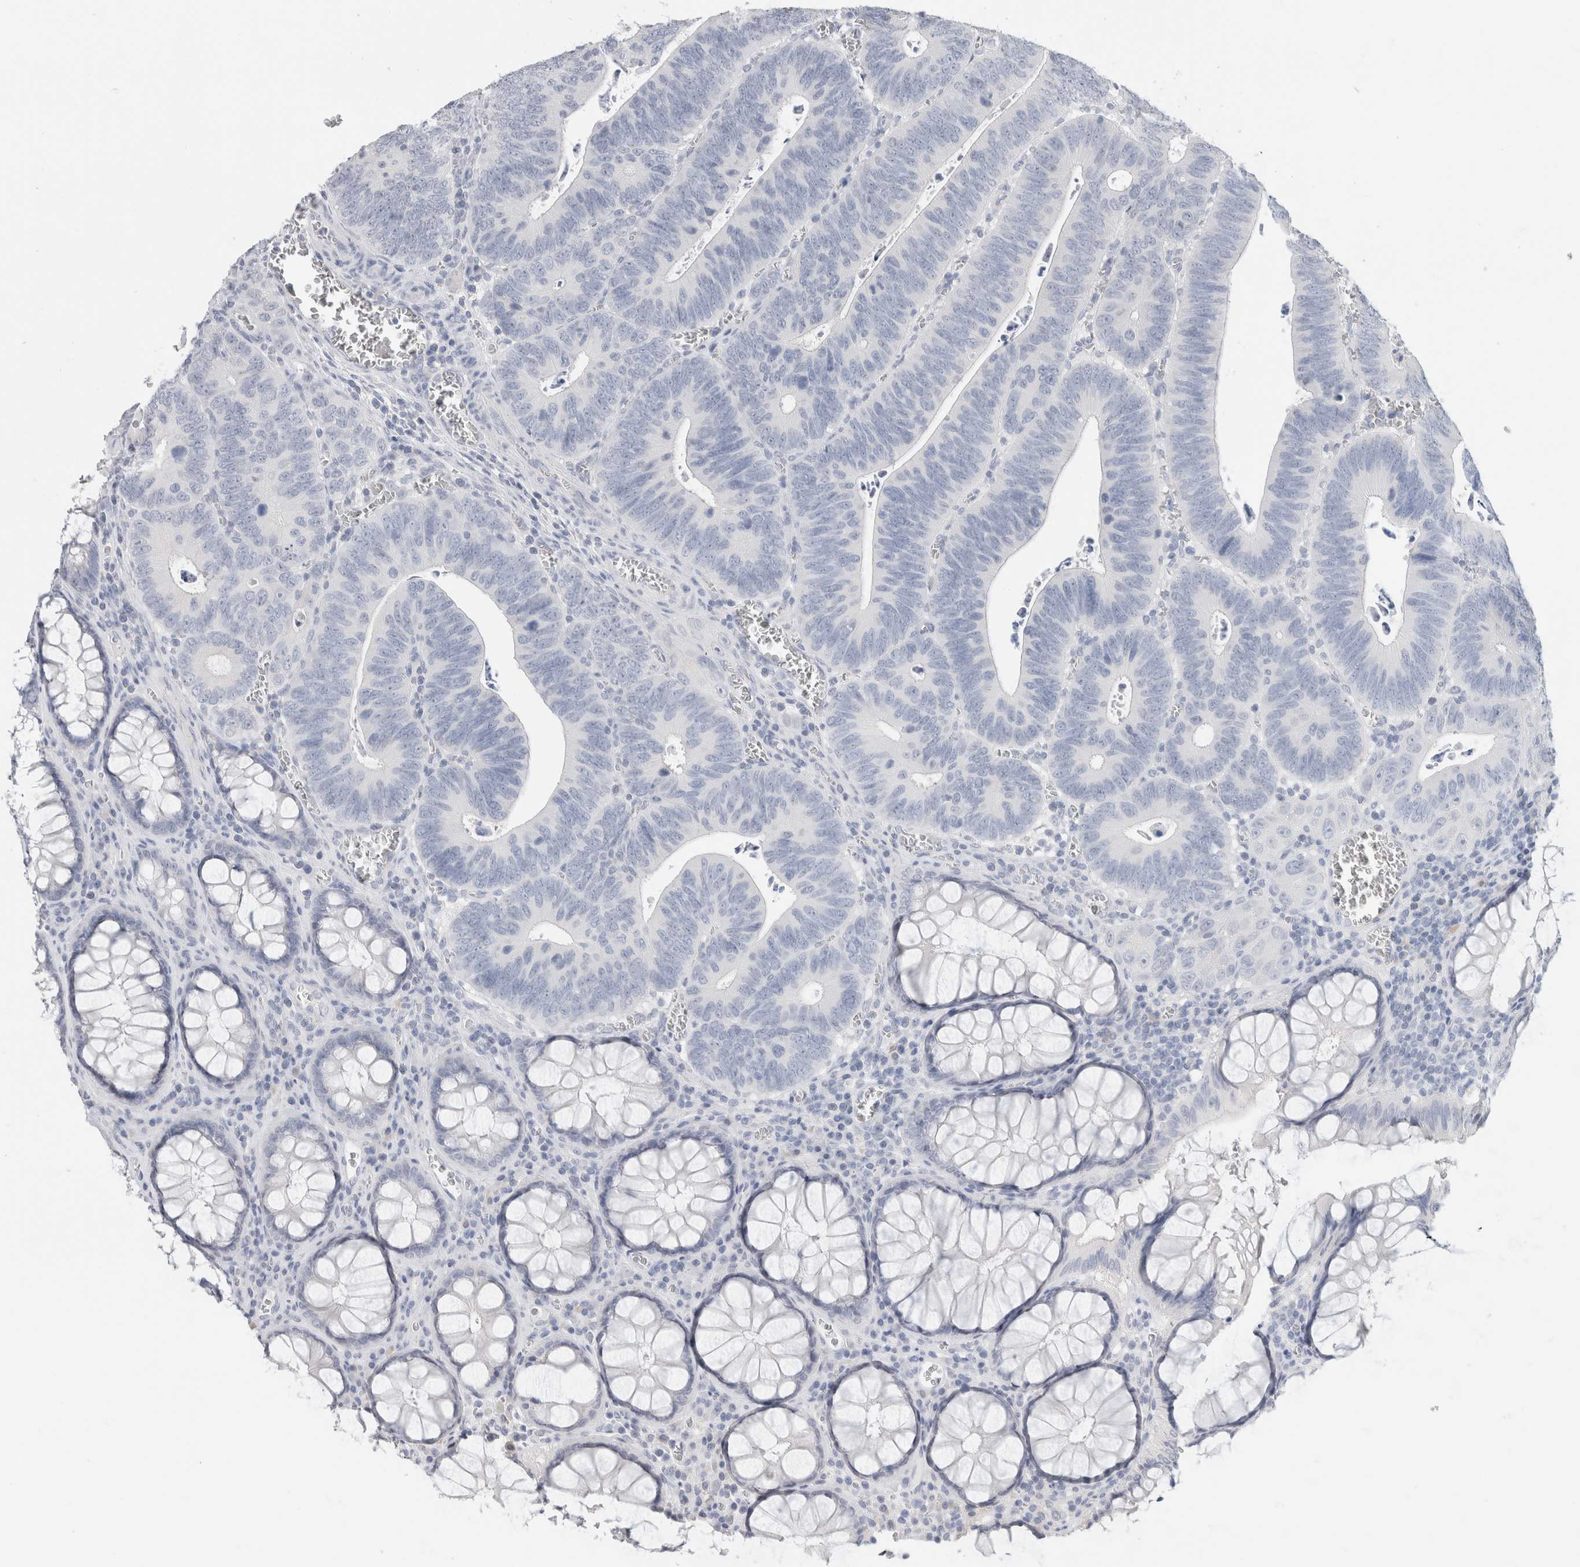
{"staining": {"intensity": "negative", "quantity": "none", "location": "none"}, "tissue": "colorectal cancer", "cell_type": "Tumor cells", "image_type": "cancer", "snomed": [{"axis": "morphology", "description": "Inflammation, NOS"}, {"axis": "morphology", "description": "Adenocarcinoma, NOS"}, {"axis": "topography", "description": "Colon"}], "caption": "Immunohistochemistry image of neoplastic tissue: colorectal cancer (adenocarcinoma) stained with DAB demonstrates no significant protein staining in tumor cells. (DAB IHC visualized using brightfield microscopy, high magnification).", "gene": "BCAN", "patient": {"sex": "male", "age": 72}}